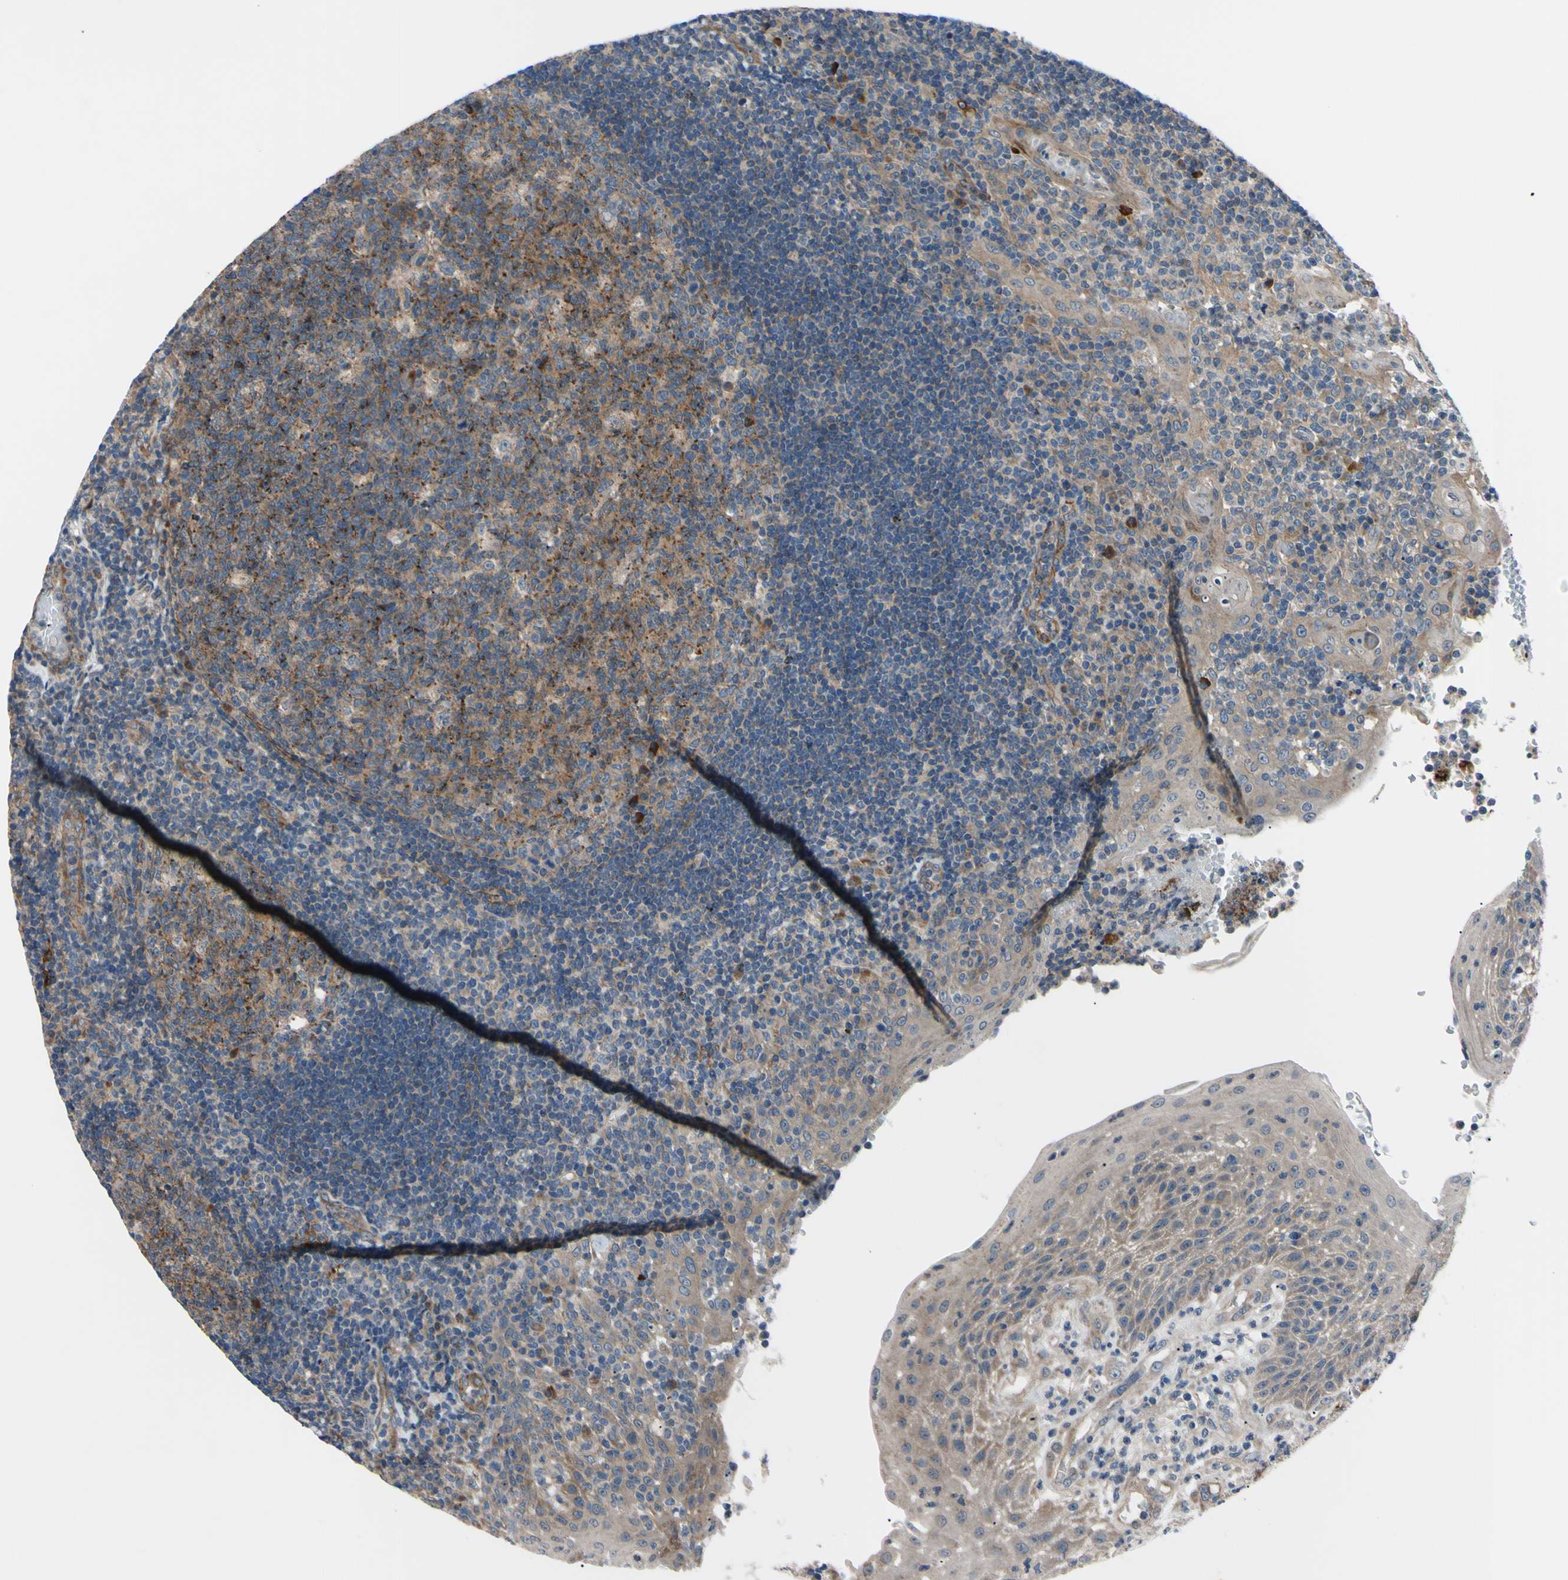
{"staining": {"intensity": "moderate", "quantity": ">75%", "location": "cytoplasmic/membranous"}, "tissue": "tonsil", "cell_type": "Germinal center cells", "image_type": "normal", "snomed": [{"axis": "morphology", "description": "Normal tissue, NOS"}, {"axis": "topography", "description": "Tonsil"}], "caption": "The photomicrograph reveals a brown stain indicating the presence of a protein in the cytoplasmic/membranous of germinal center cells in tonsil.", "gene": "SVIL", "patient": {"sex": "female", "age": 40}}